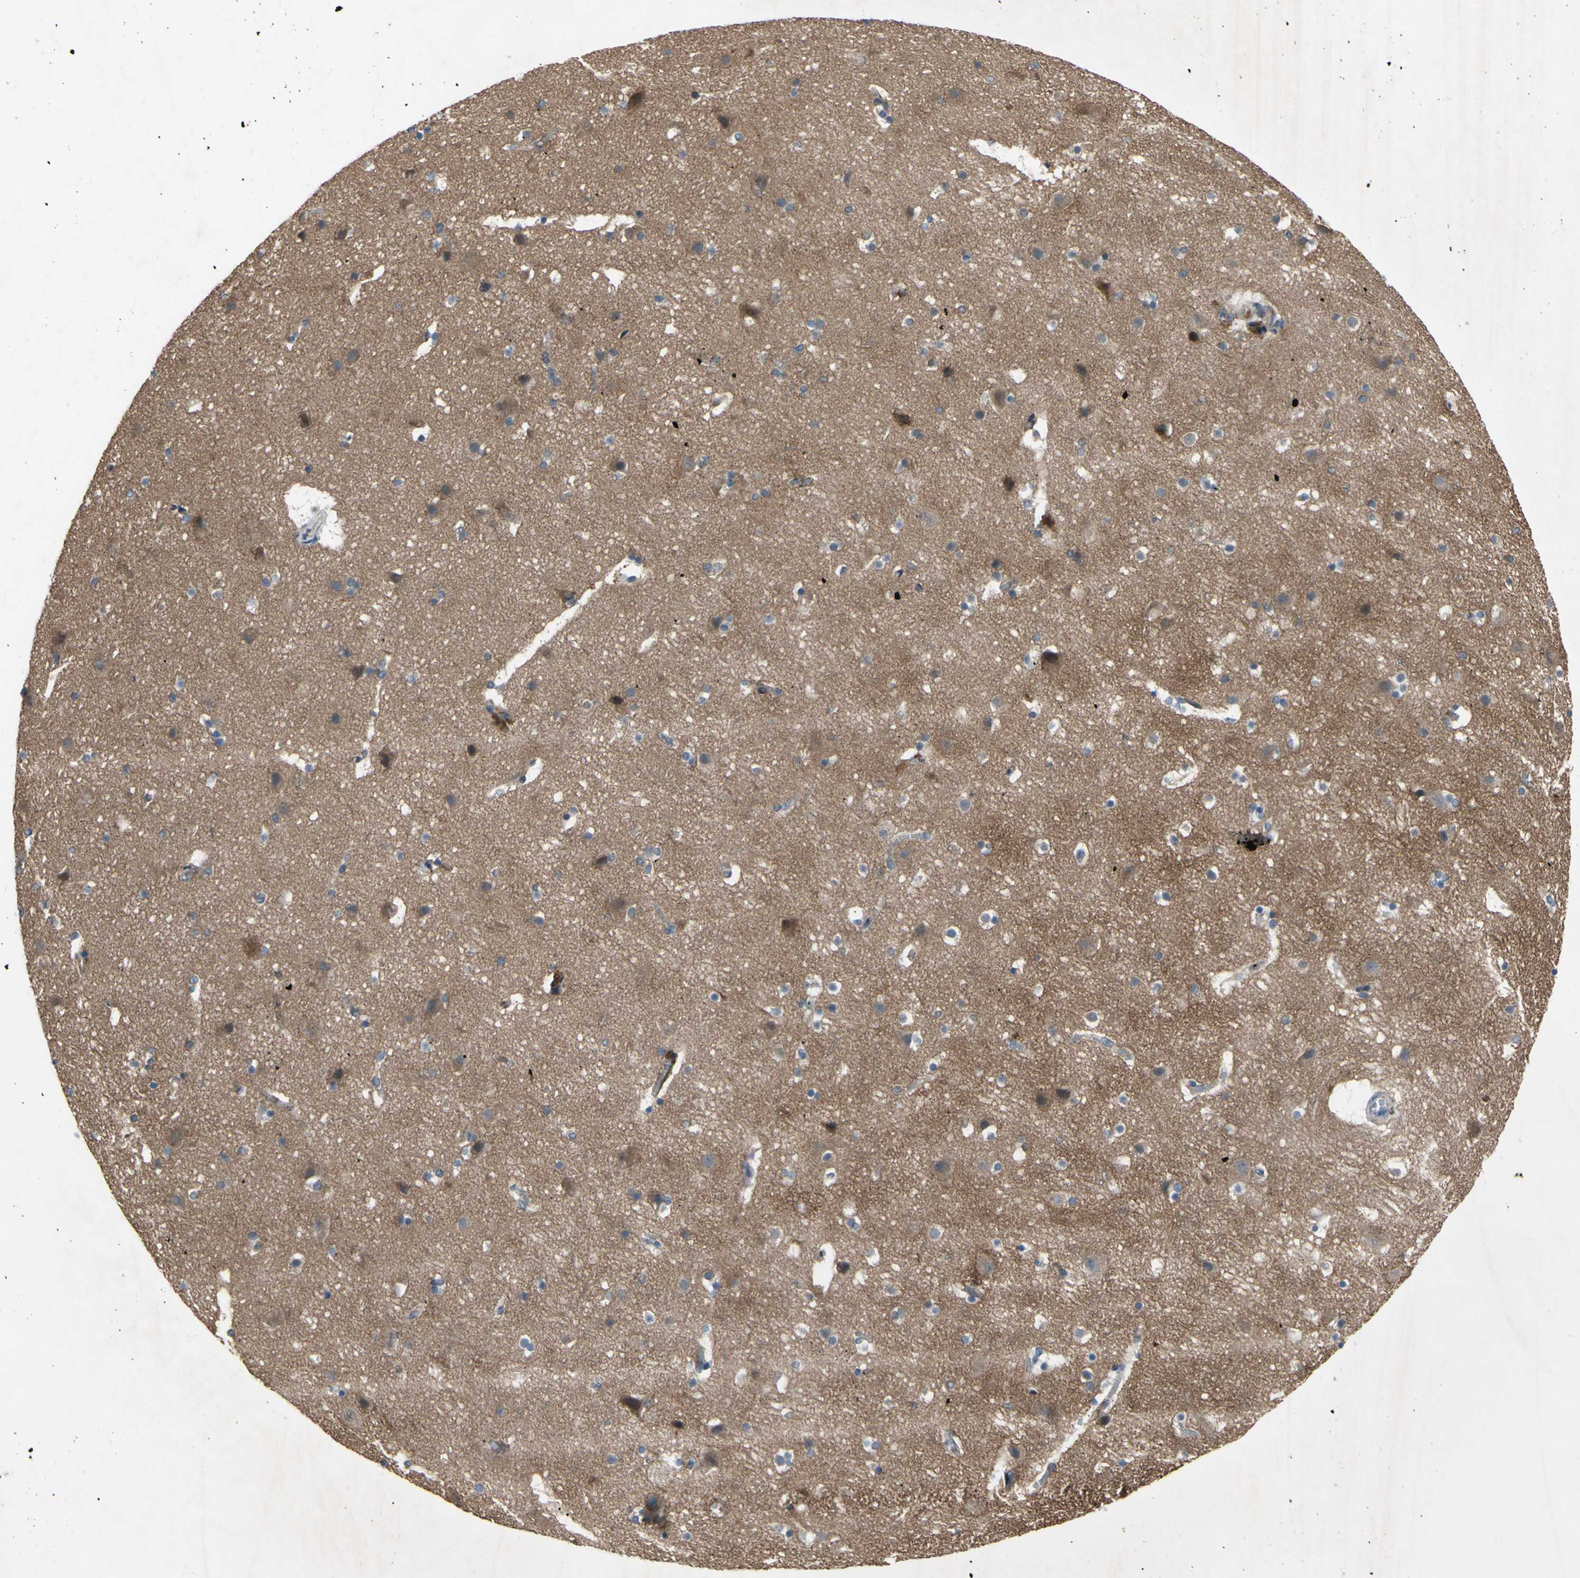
{"staining": {"intensity": "weak", "quantity": "25%-75%", "location": "cytoplasmic/membranous"}, "tissue": "cerebral cortex", "cell_type": "Endothelial cells", "image_type": "normal", "snomed": [{"axis": "morphology", "description": "Normal tissue, NOS"}, {"axis": "topography", "description": "Cerebral cortex"}], "caption": "Cerebral cortex stained with IHC exhibits weak cytoplasmic/membranous expression in about 25%-75% of endothelial cells. The protein of interest is stained brown, and the nuclei are stained in blue (DAB (3,3'-diaminobenzidine) IHC with brightfield microscopy, high magnification).", "gene": "HILPDA", "patient": {"sex": "male", "age": 45}}